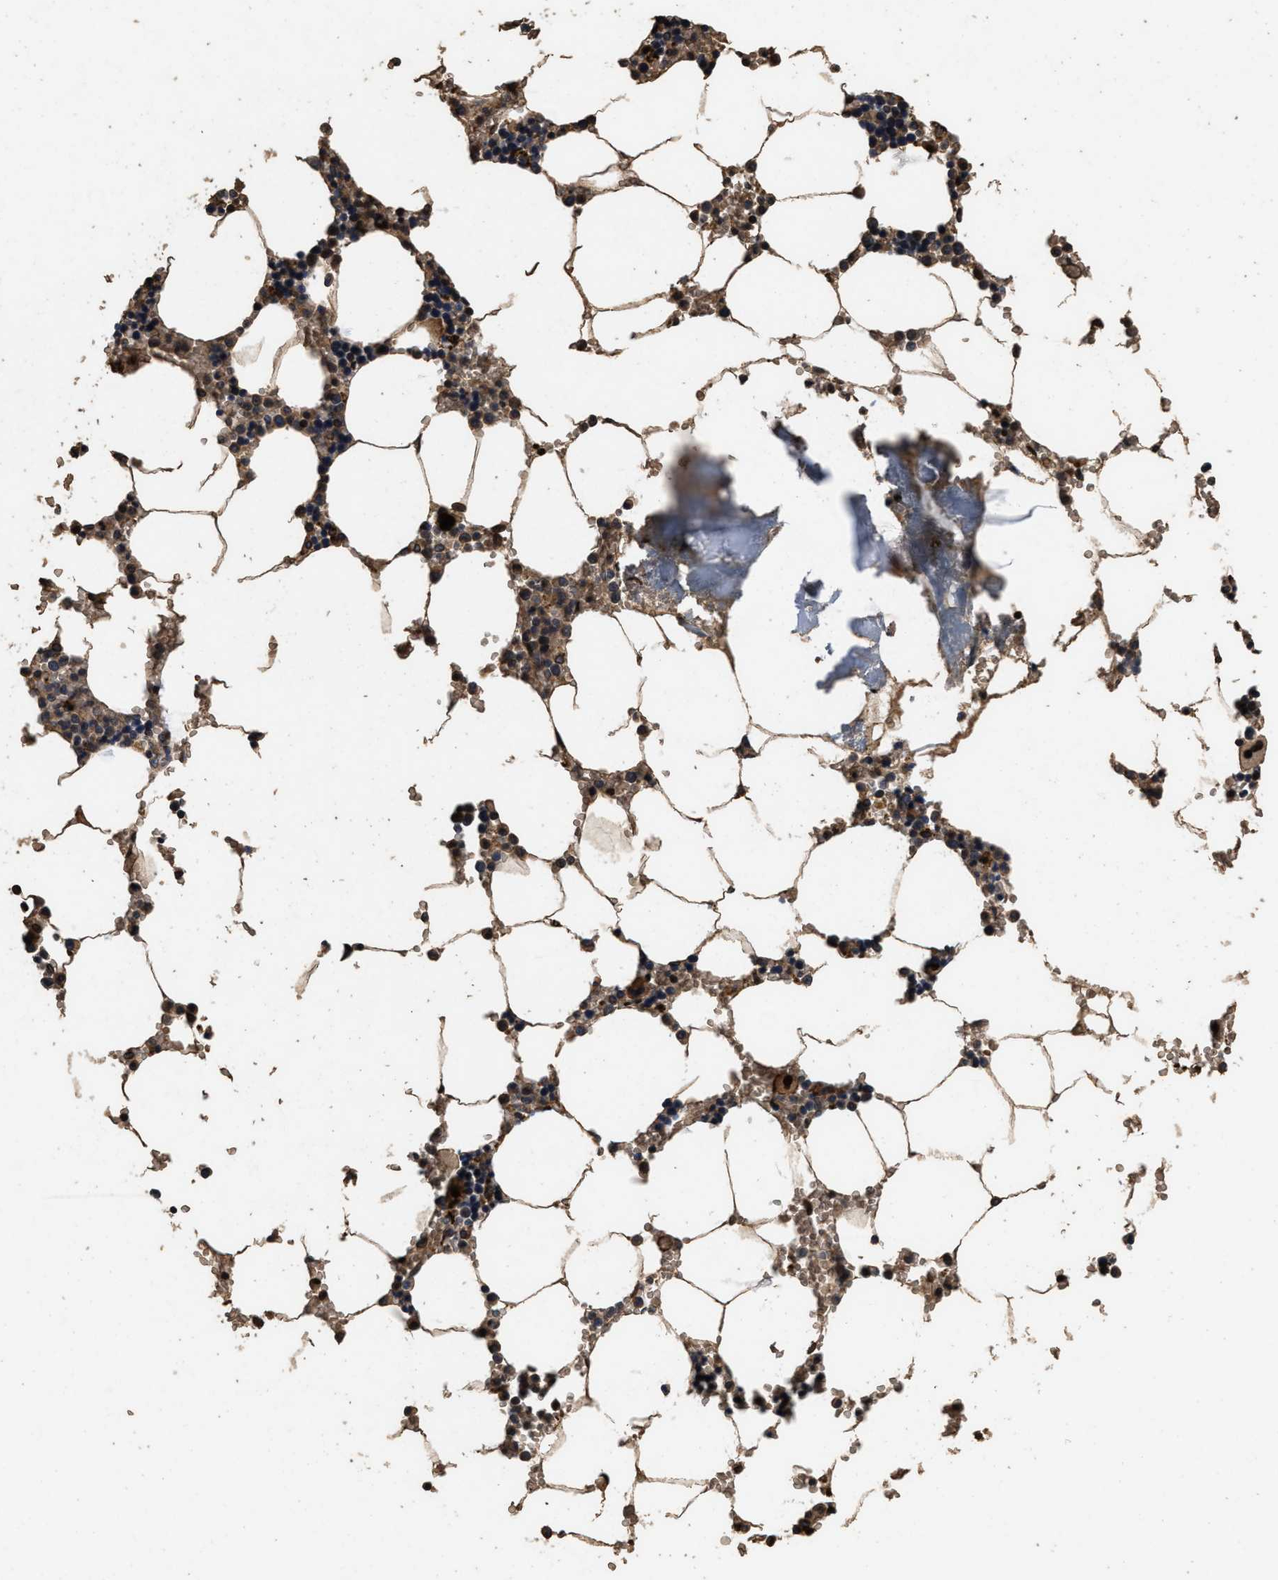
{"staining": {"intensity": "moderate", "quantity": "25%-75%", "location": "cytoplasmic/membranous,nuclear"}, "tissue": "bone marrow", "cell_type": "Hematopoietic cells", "image_type": "normal", "snomed": [{"axis": "morphology", "description": "Normal tissue, NOS"}, {"axis": "topography", "description": "Bone marrow"}], "caption": "Brown immunohistochemical staining in benign bone marrow demonstrates moderate cytoplasmic/membranous,nuclear staining in approximately 25%-75% of hematopoietic cells. (DAB (3,3'-diaminobenzidine) IHC with brightfield microscopy, high magnification).", "gene": "ACCS", "patient": {"sex": "male", "age": 70}}